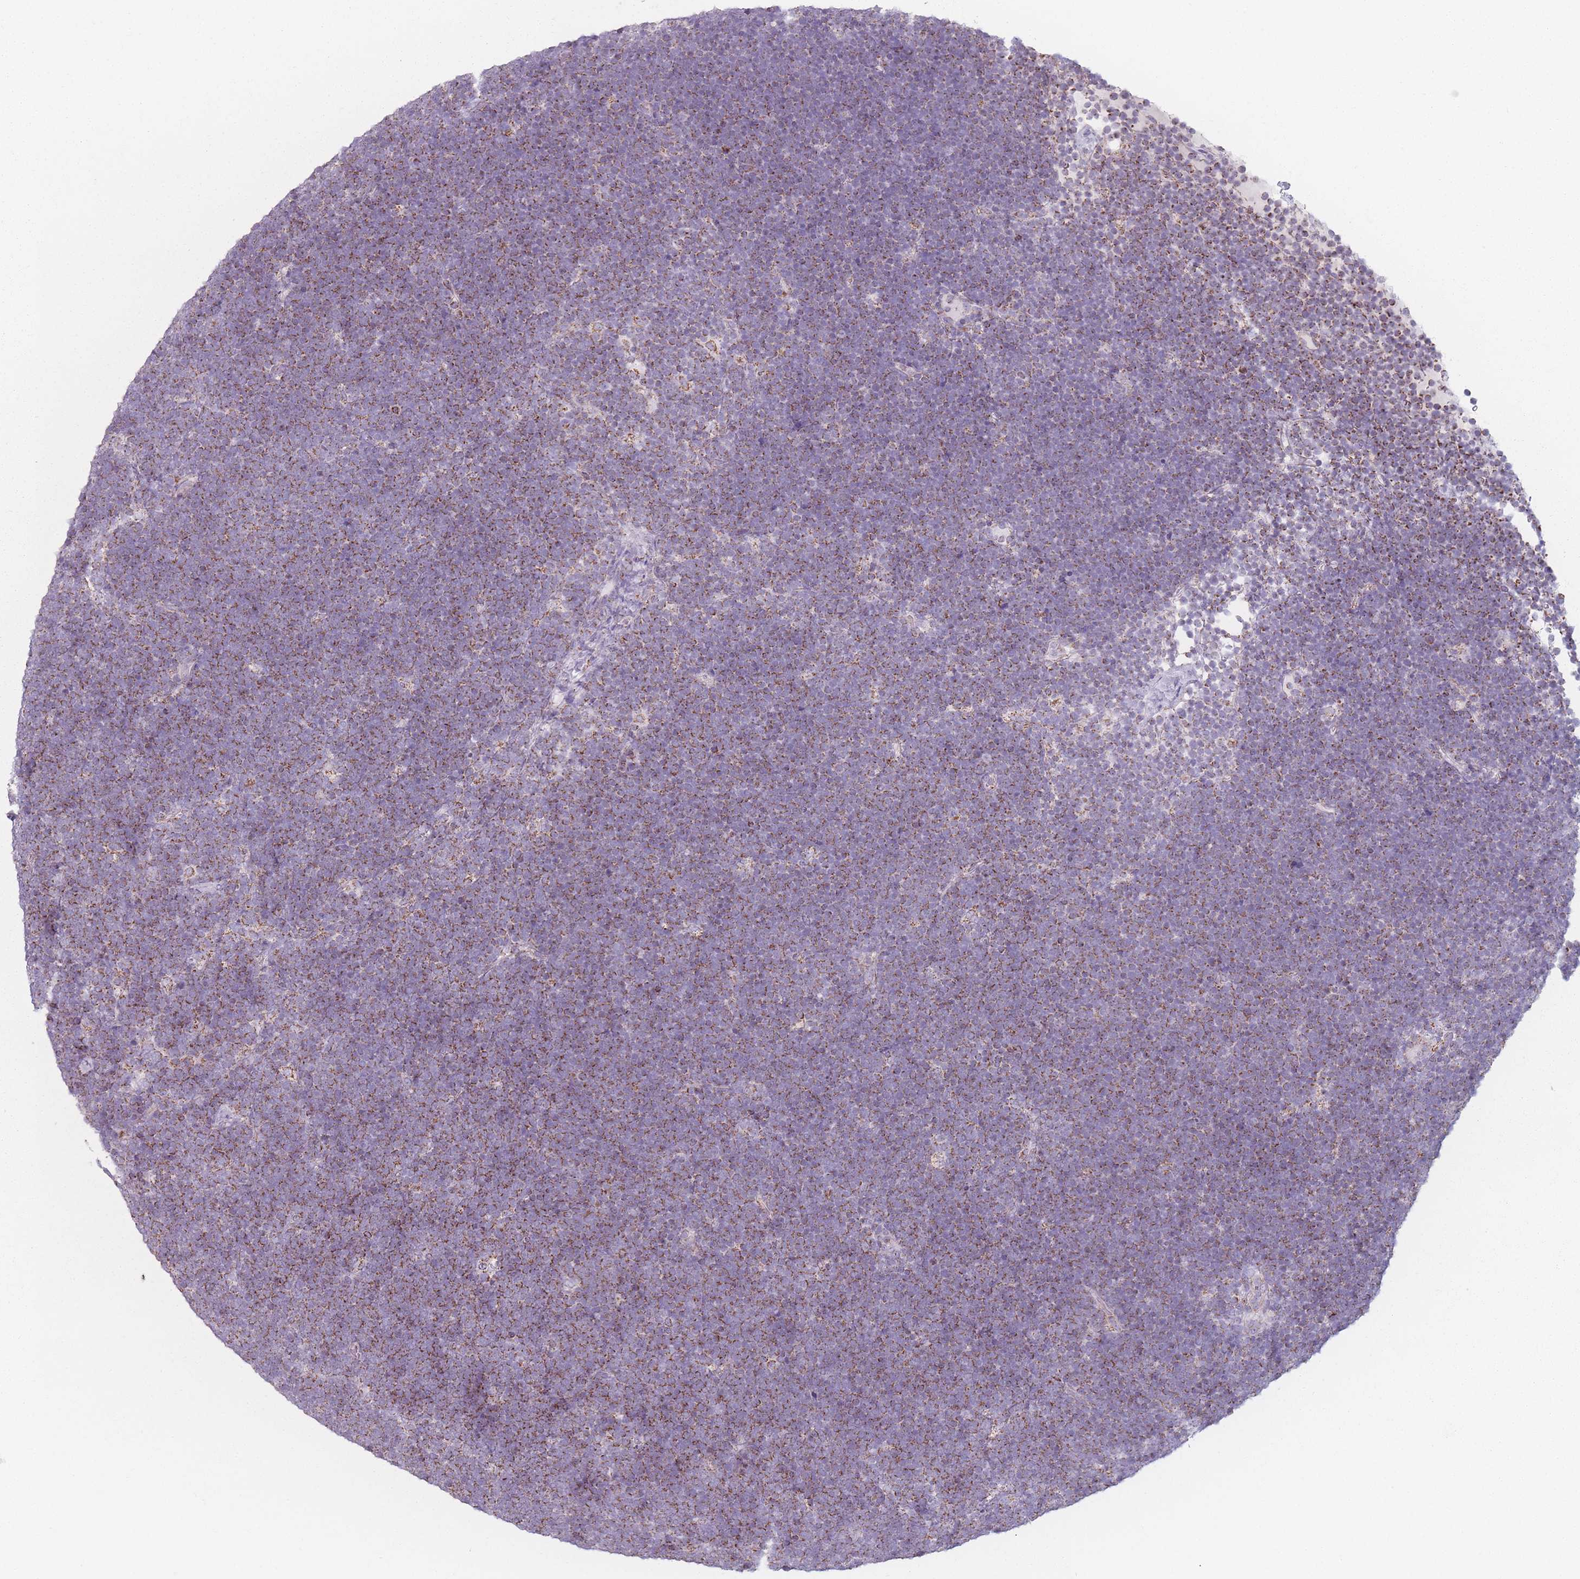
{"staining": {"intensity": "moderate", "quantity": ">75%", "location": "cytoplasmic/membranous"}, "tissue": "lymphoma", "cell_type": "Tumor cells", "image_type": "cancer", "snomed": [{"axis": "morphology", "description": "Malignant lymphoma, non-Hodgkin's type, High grade"}, {"axis": "topography", "description": "Lymph node"}], "caption": "High-grade malignant lymphoma, non-Hodgkin's type stained for a protein demonstrates moderate cytoplasmic/membranous positivity in tumor cells.", "gene": "DCHS1", "patient": {"sex": "male", "age": 13}}